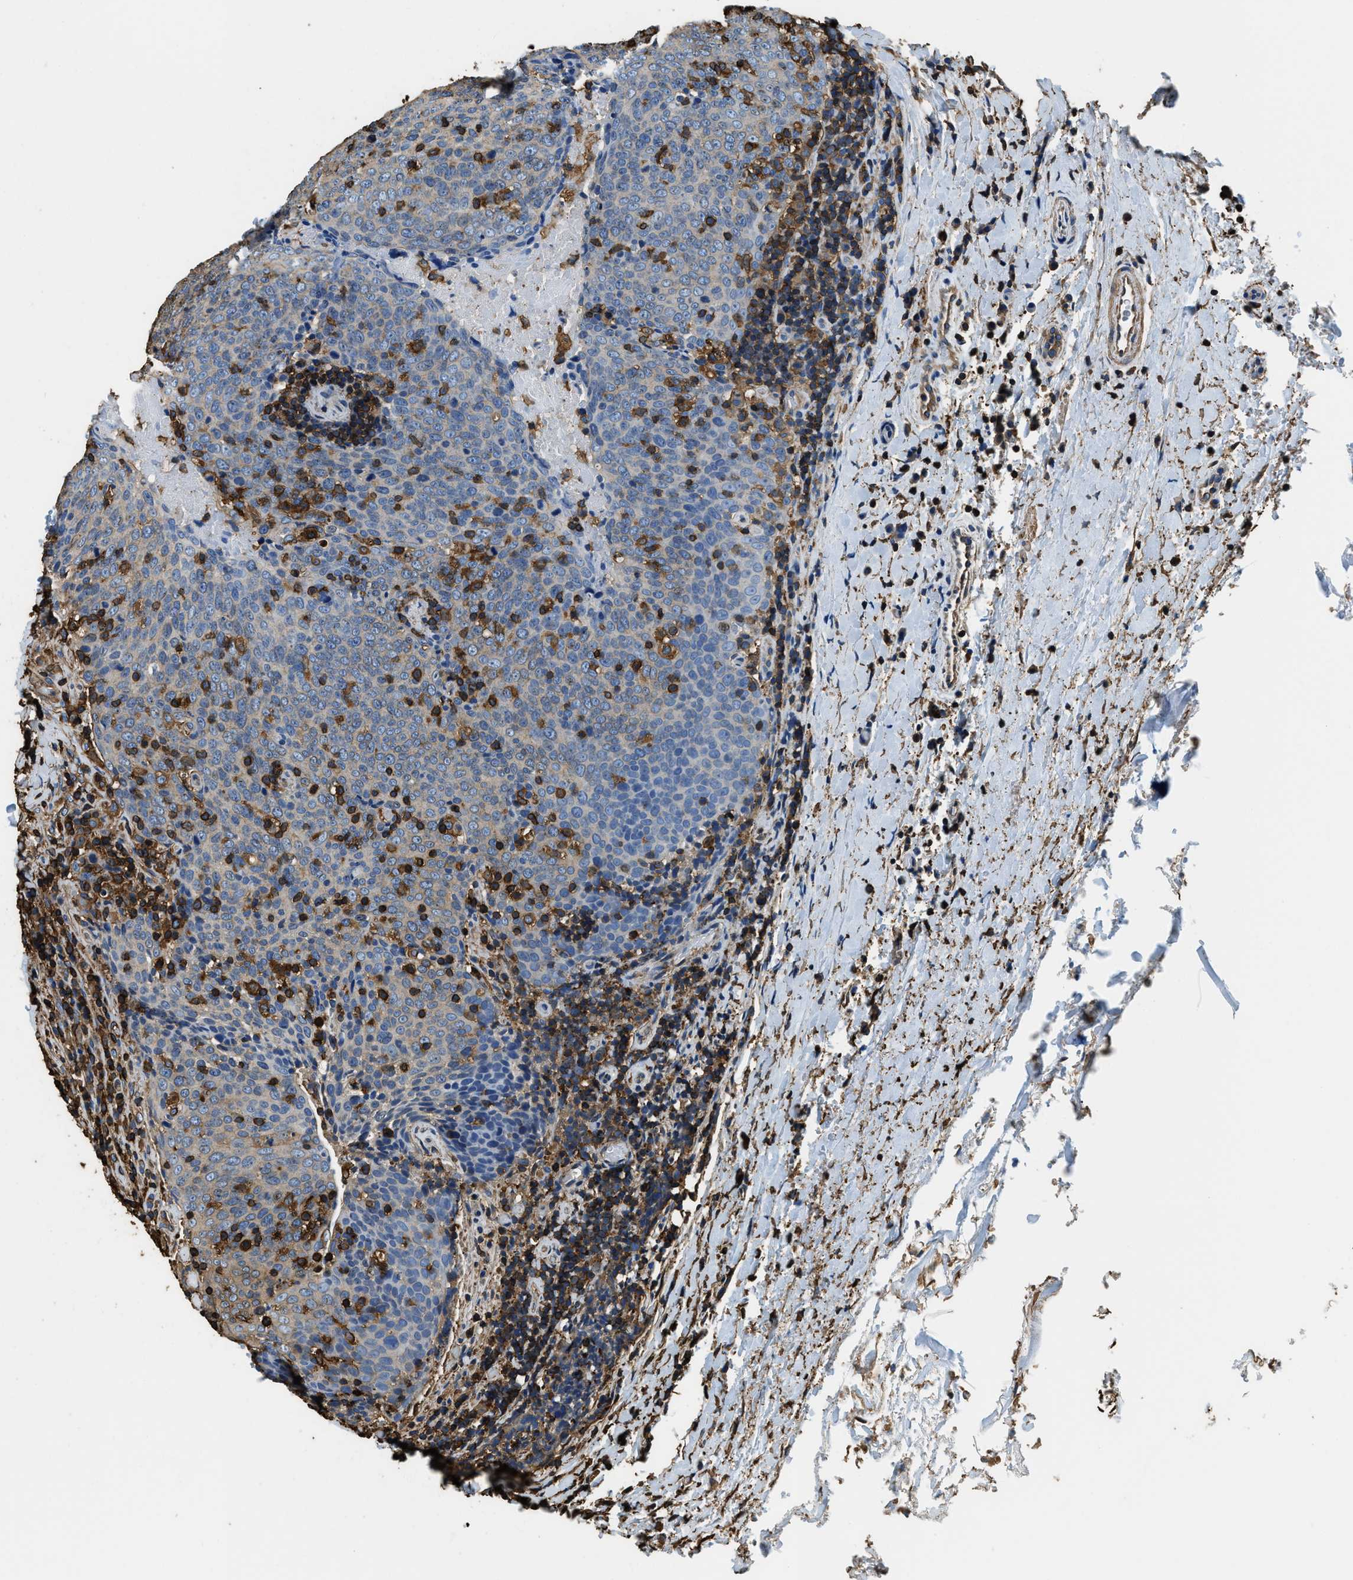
{"staining": {"intensity": "weak", "quantity": "<25%", "location": "cytoplasmic/membranous"}, "tissue": "head and neck cancer", "cell_type": "Tumor cells", "image_type": "cancer", "snomed": [{"axis": "morphology", "description": "Squamous cell carcinoma, NOS"}, {"axis": "morphology", "description": "Squamous cell carcinoma, metastatic, NOS"}, {"axis": "topography", "description": "Lymph node"}, {"axis": "topography", "description": "Head-Neck"}], "caption": "Immunohistochemical staining of squamous cell carcinoma (head and neck) exhibits no significant staining in tumor cells.", "gene": "ACCS", "patient": {"sex": "male", "age": 62}}